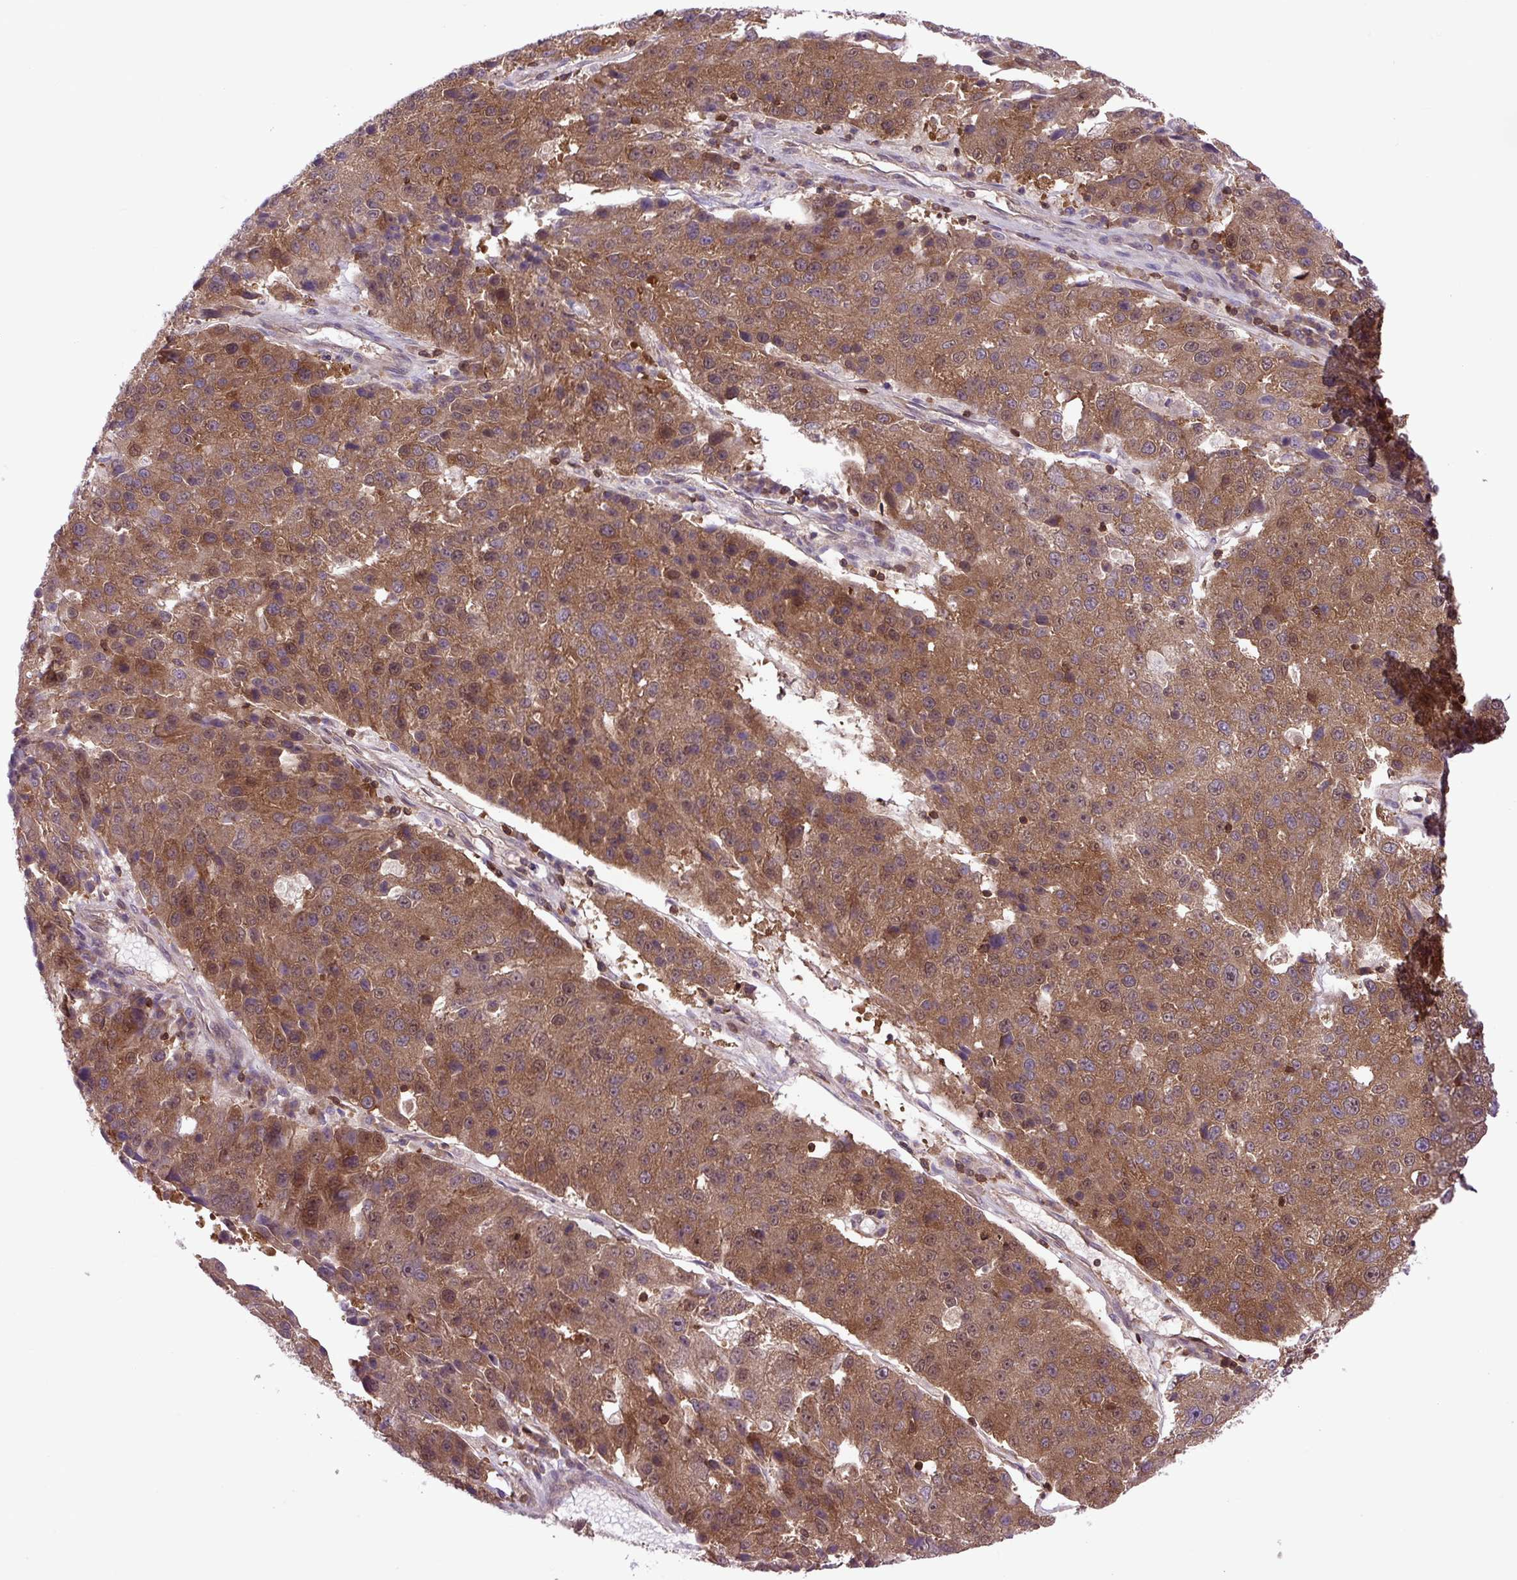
{"staining": {"intensity": "strong", "quantity": ">75%", "location": "cytoplasmic/membranous,nuclear"}, "tissue": "stomach cancer", "cell_type": "Tumor cells", "image_type": "cancer", "snomed": [{"axis": "morphology", "description": "Adenocarcinoma, NOS"}, {"axis": "topography", "description": "Stomach"}], "caption": "High-power microscopy captured an immunohistochemistry photomicrograph of adenocarcinoma (stomach), revealing strong cytoplasmic/membranous and nuclear positivity in approximately >75% of tumor cells.", "gene": "PLCG1", "patient": {"sex": "male", "age": 71}}